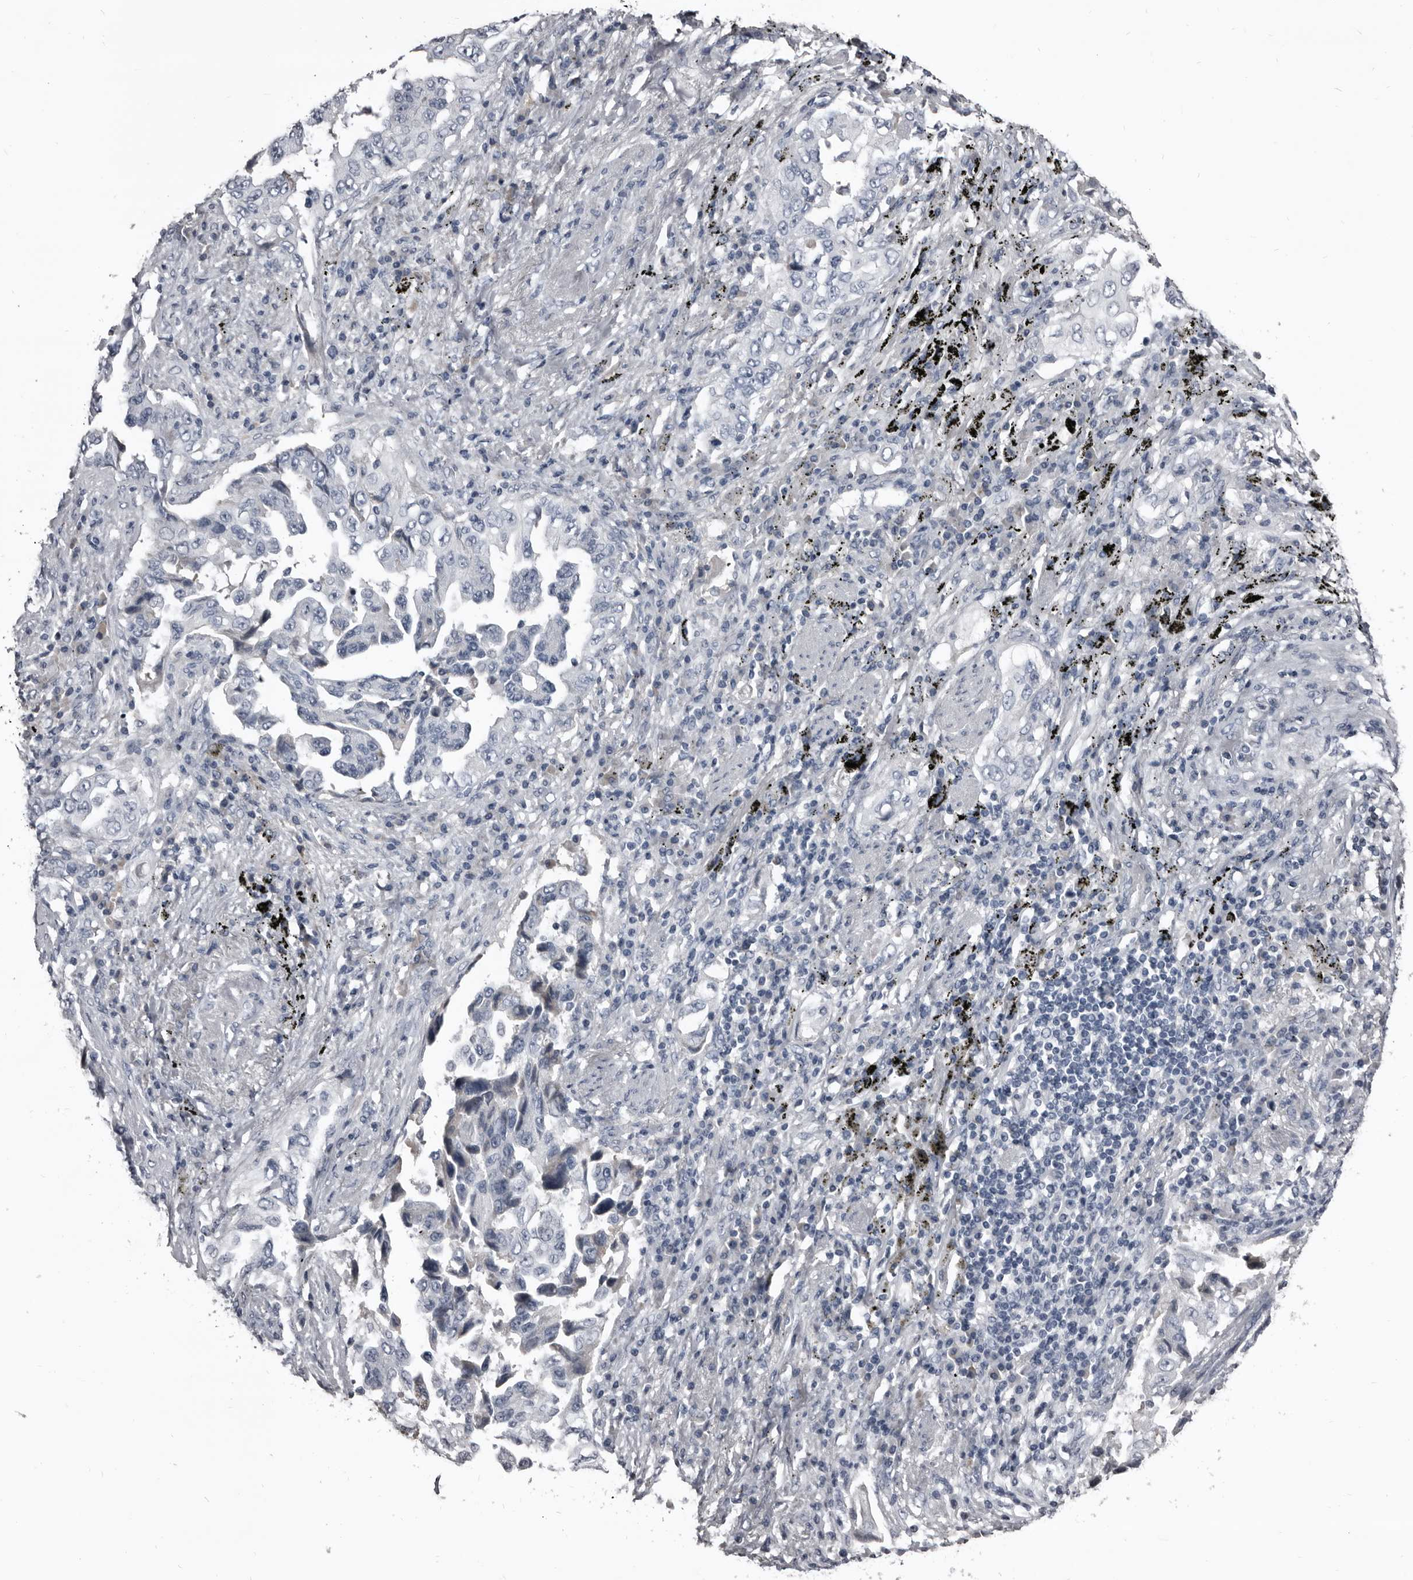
{"staining": {"intensity": "negative", "quantity": "none", "location": "none"}, "tissue": "lung cancer", "cell_type": "Tumor cells", "image_type": "cancer", "snomed": [{"axis": "morphology", "description": "Adenocarcinoma, NOS"}, {"axis": "topography", "description": "Lung"}], "caption": "A histopathology image of adenocarcinoma (lung) stained for a protein demonstrates no brown staining in tumor cells.", "gene": "GREB1", "patient": {"sex": "female", "age": 51}}